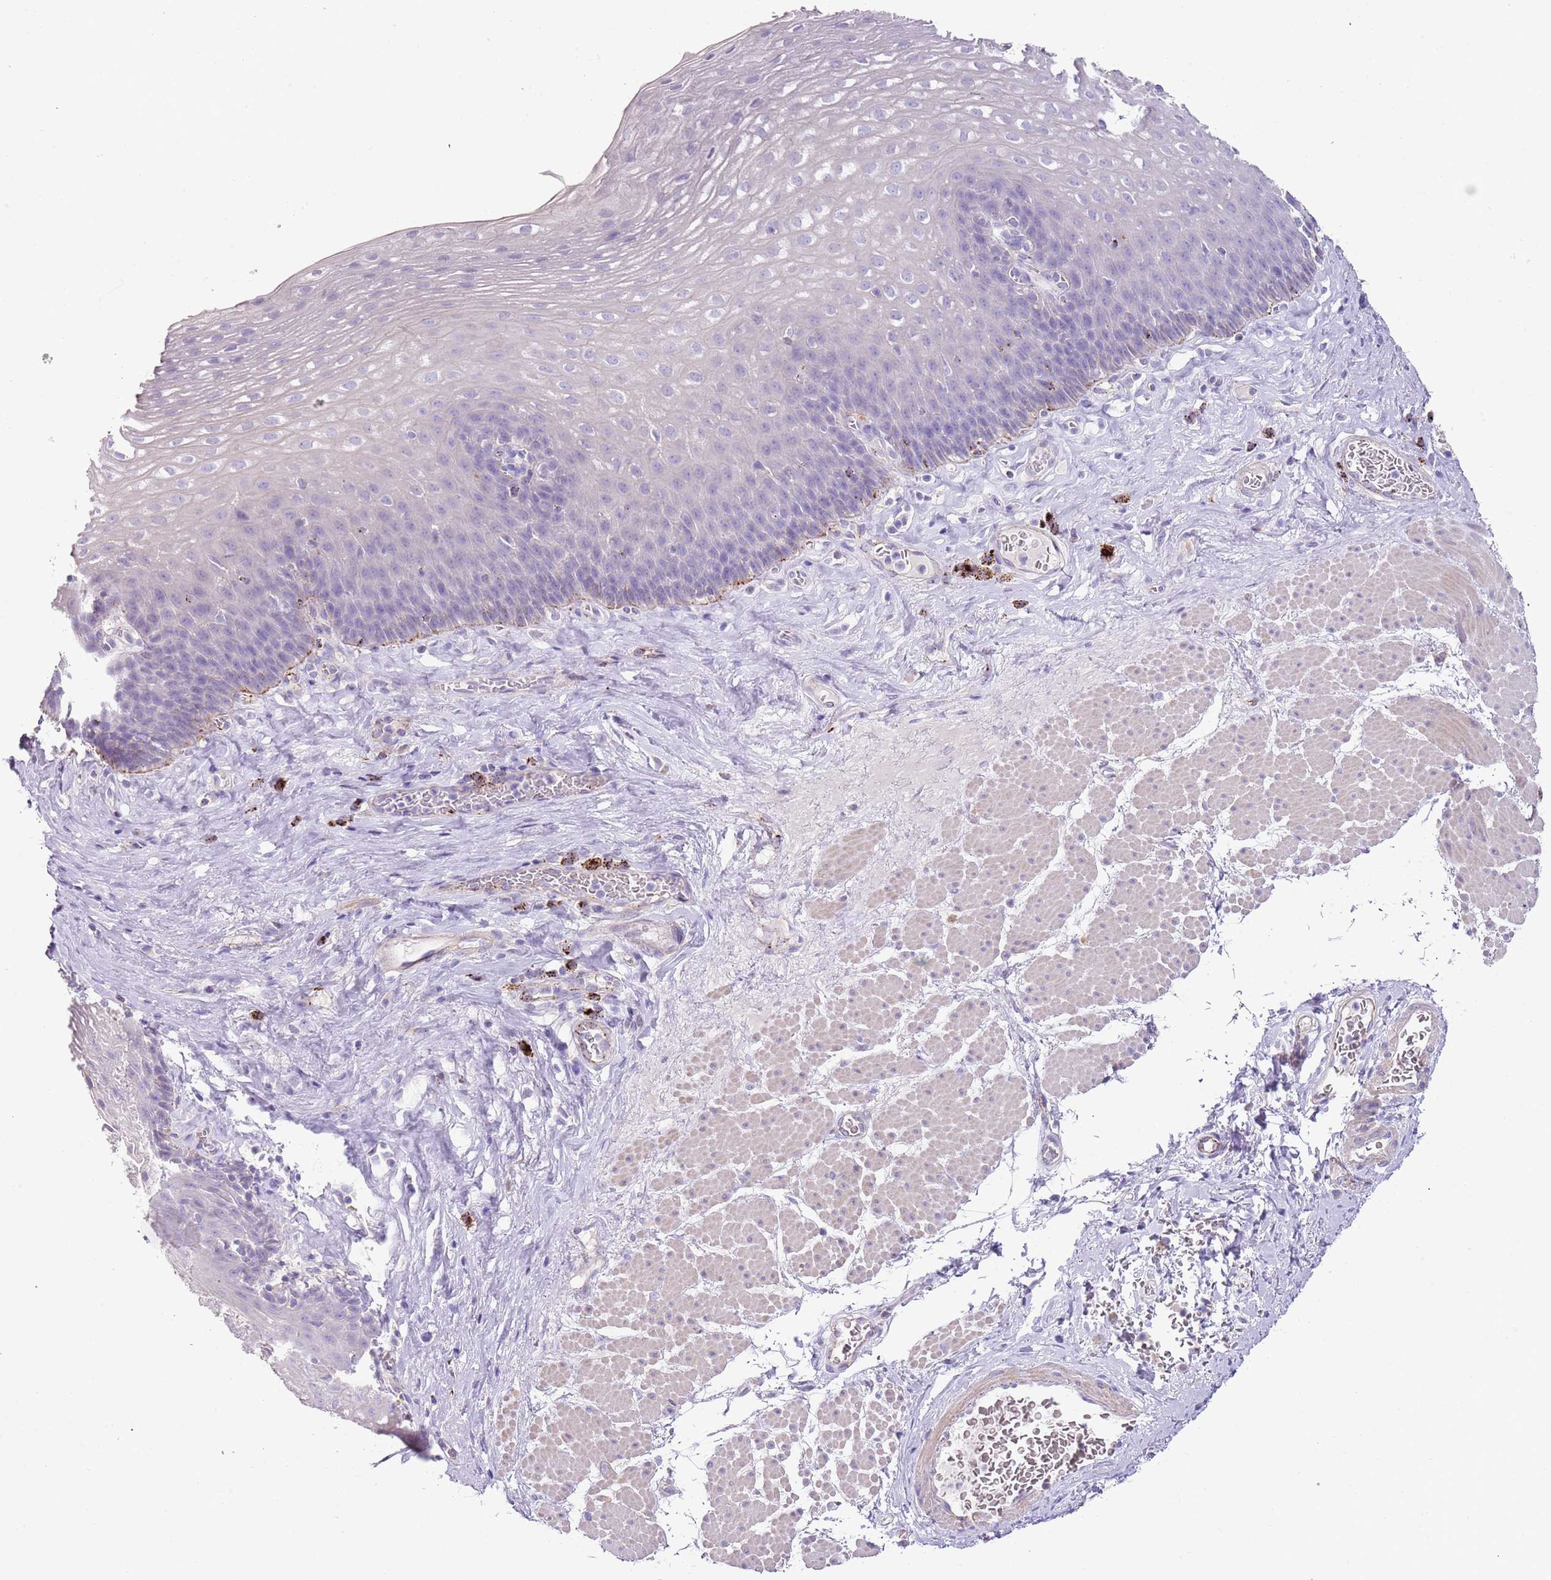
{"staining": {"intensity": "negative", "quantity": "none", "location": "none"}, "tissue": "esophagus", "cell_type": "Squamous epithelial cells", "image_type": "normal", "snomed": [{"axis": "morphology", "description": "Normal tissue, NOS"}, {"axis": "topography", "description": "Esophagus"}], "caption": "IHC of normal esophagus exhibits no expression in squamous epithelial cells.", "gene": "LRRN3", "patient": {"sex": "female", "age": 66}}